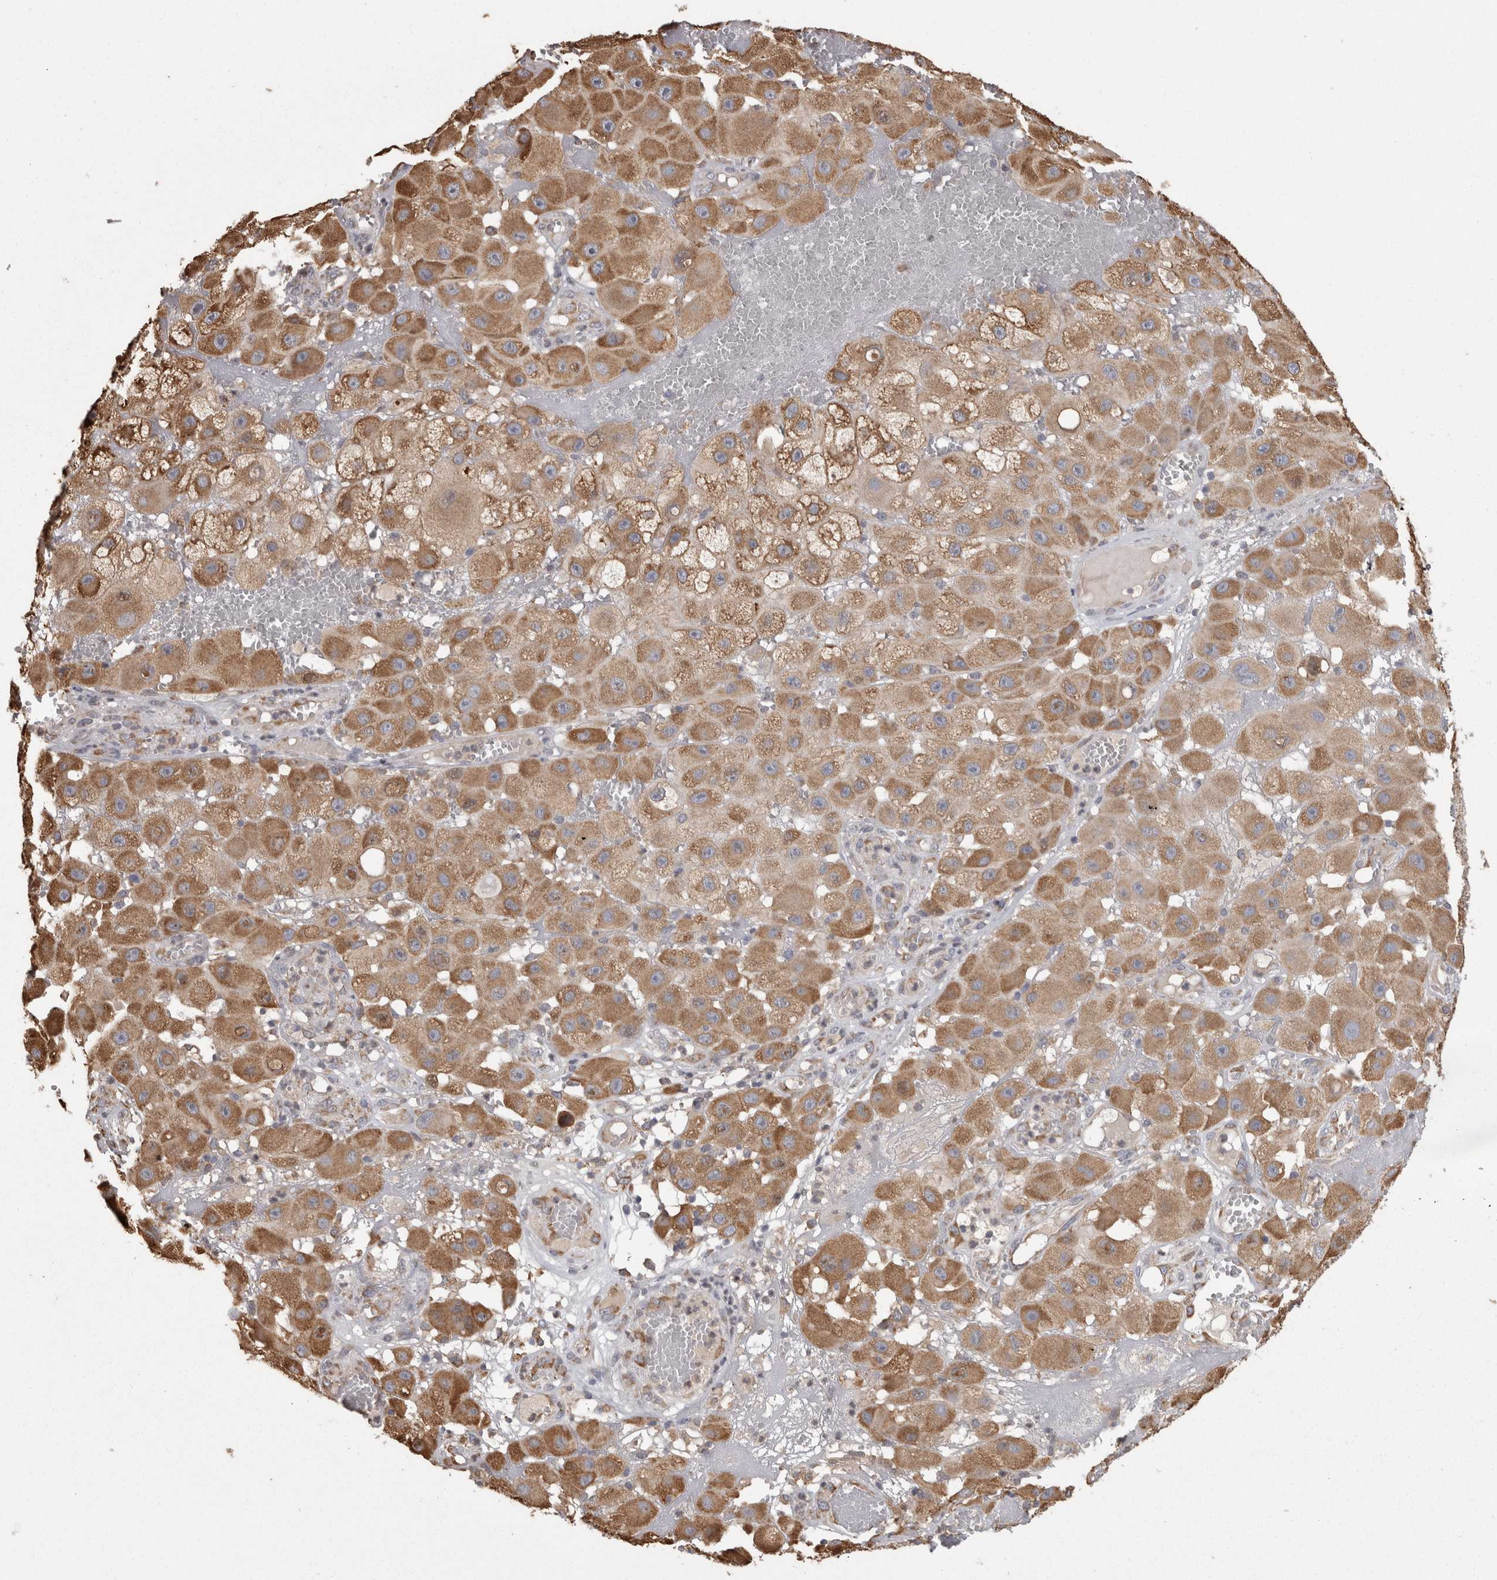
{"staining": {"intensity": "moderate", "quantity": ">75%", "location": "cytoplasmic/membranous"}, "tissue": "melanoma", "cell_type": "Tumor cells", "image_type": "cancer", "snomed": [{"axis": "morphology", "description": "Malignant melanoma, NOS"}, {"axis": "topography", "description": "Skin"}], "caption": "Human malignant melanoma stained for a protein (brown) displays moderate cytoplasmic/membranous positive expression in approximately >75% of tumor cells.", "gene": "PON2", "patient": {"sex": "female", "age": 81}}